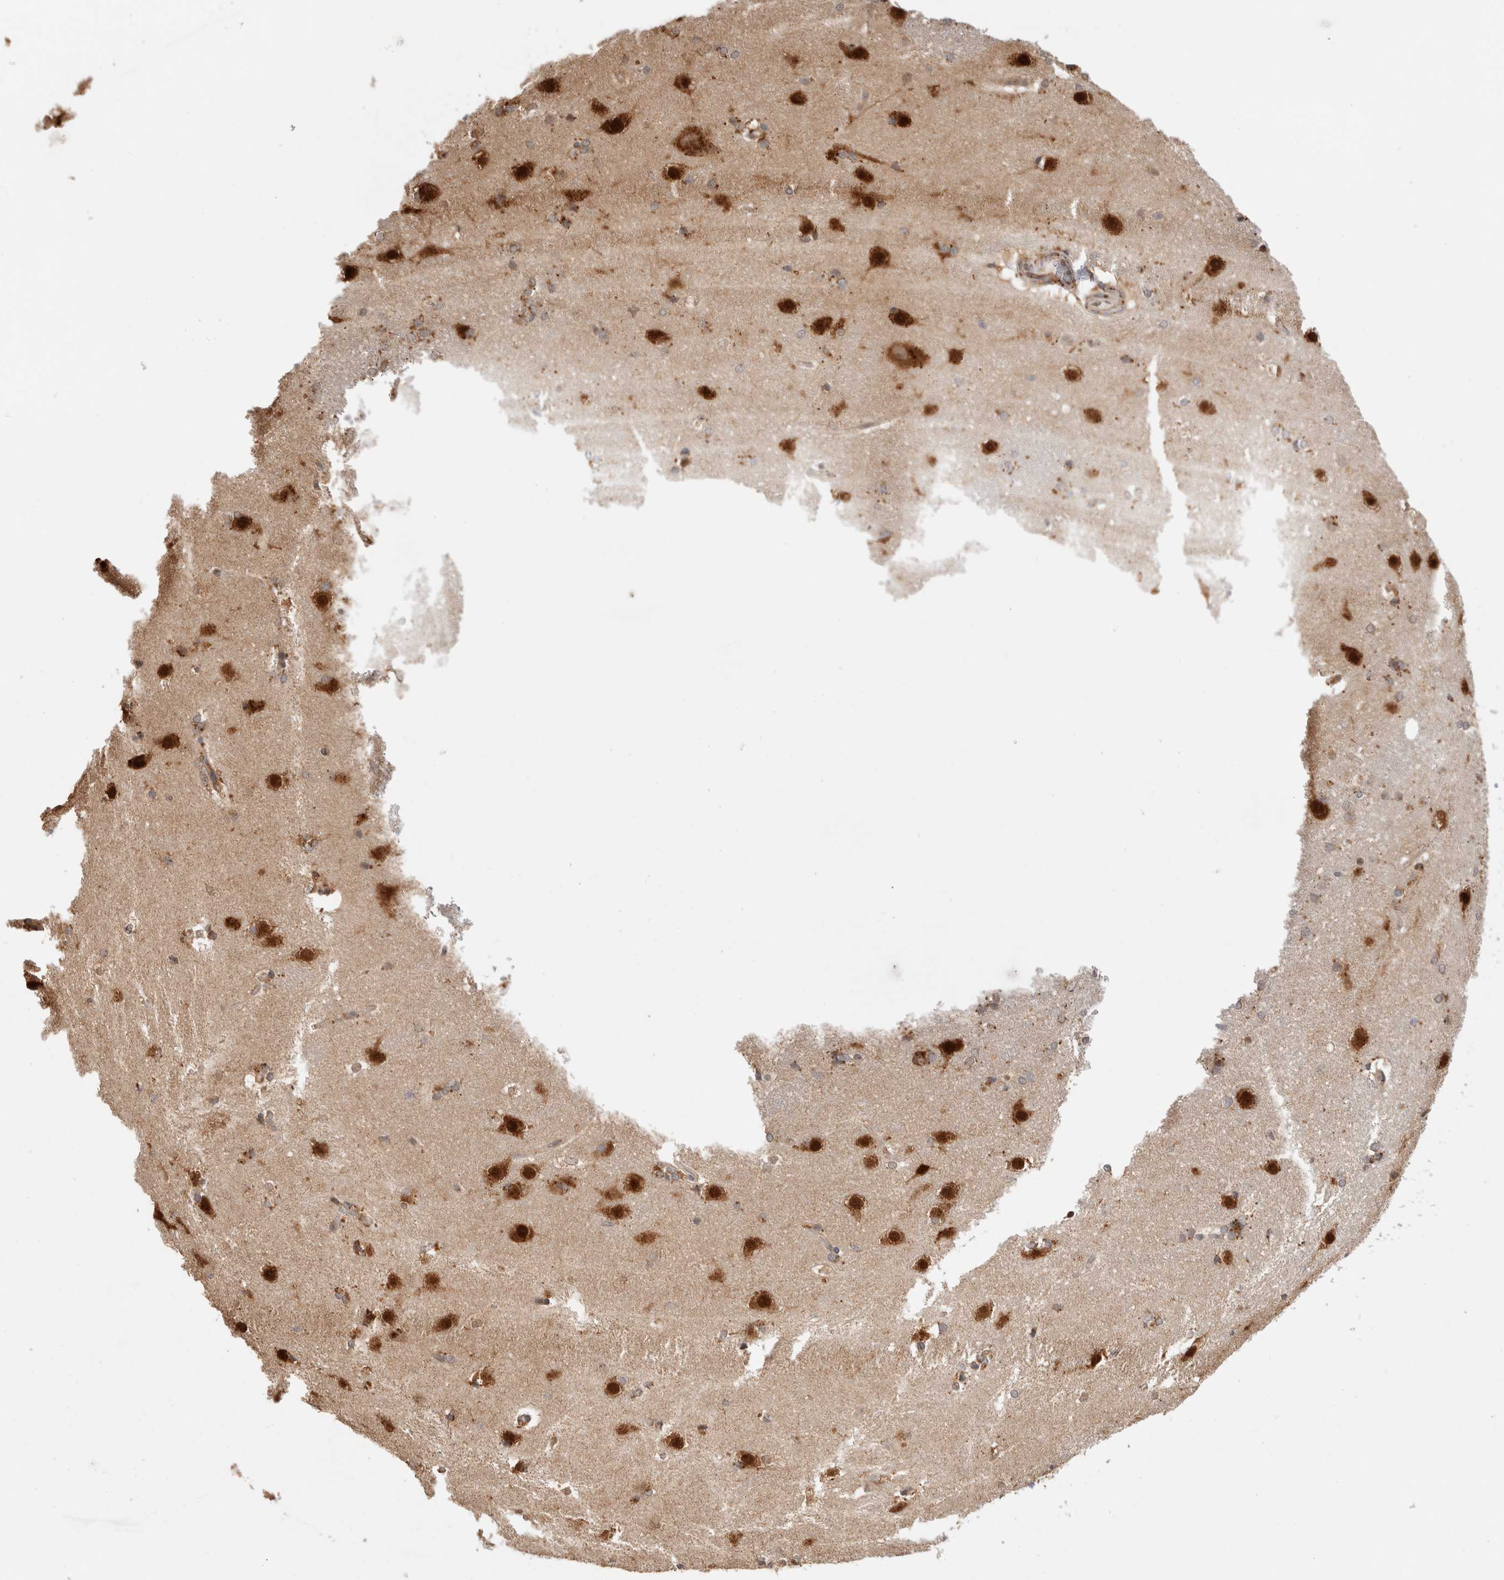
{"staining": {"intensity": "moderate", "quantity": "<25%", "location": "cytoplasmic/membranous"}, "tissue": "caudate", "cell_type": "Glial cells", "image_type": "normal", "snomed": [{"axis": "morphology", "description": "Normal tissue, NOS"}, {"axis": "topography", "description": "Lateral ventricle wall"}], "caption": "Protein staining of normal caudate demonstrates moderate cytoplasmic/membranous expression in approximately <25% of glial cells.", "gene": "ACTL9", "patient": {"sex": "female", "age": 19}}